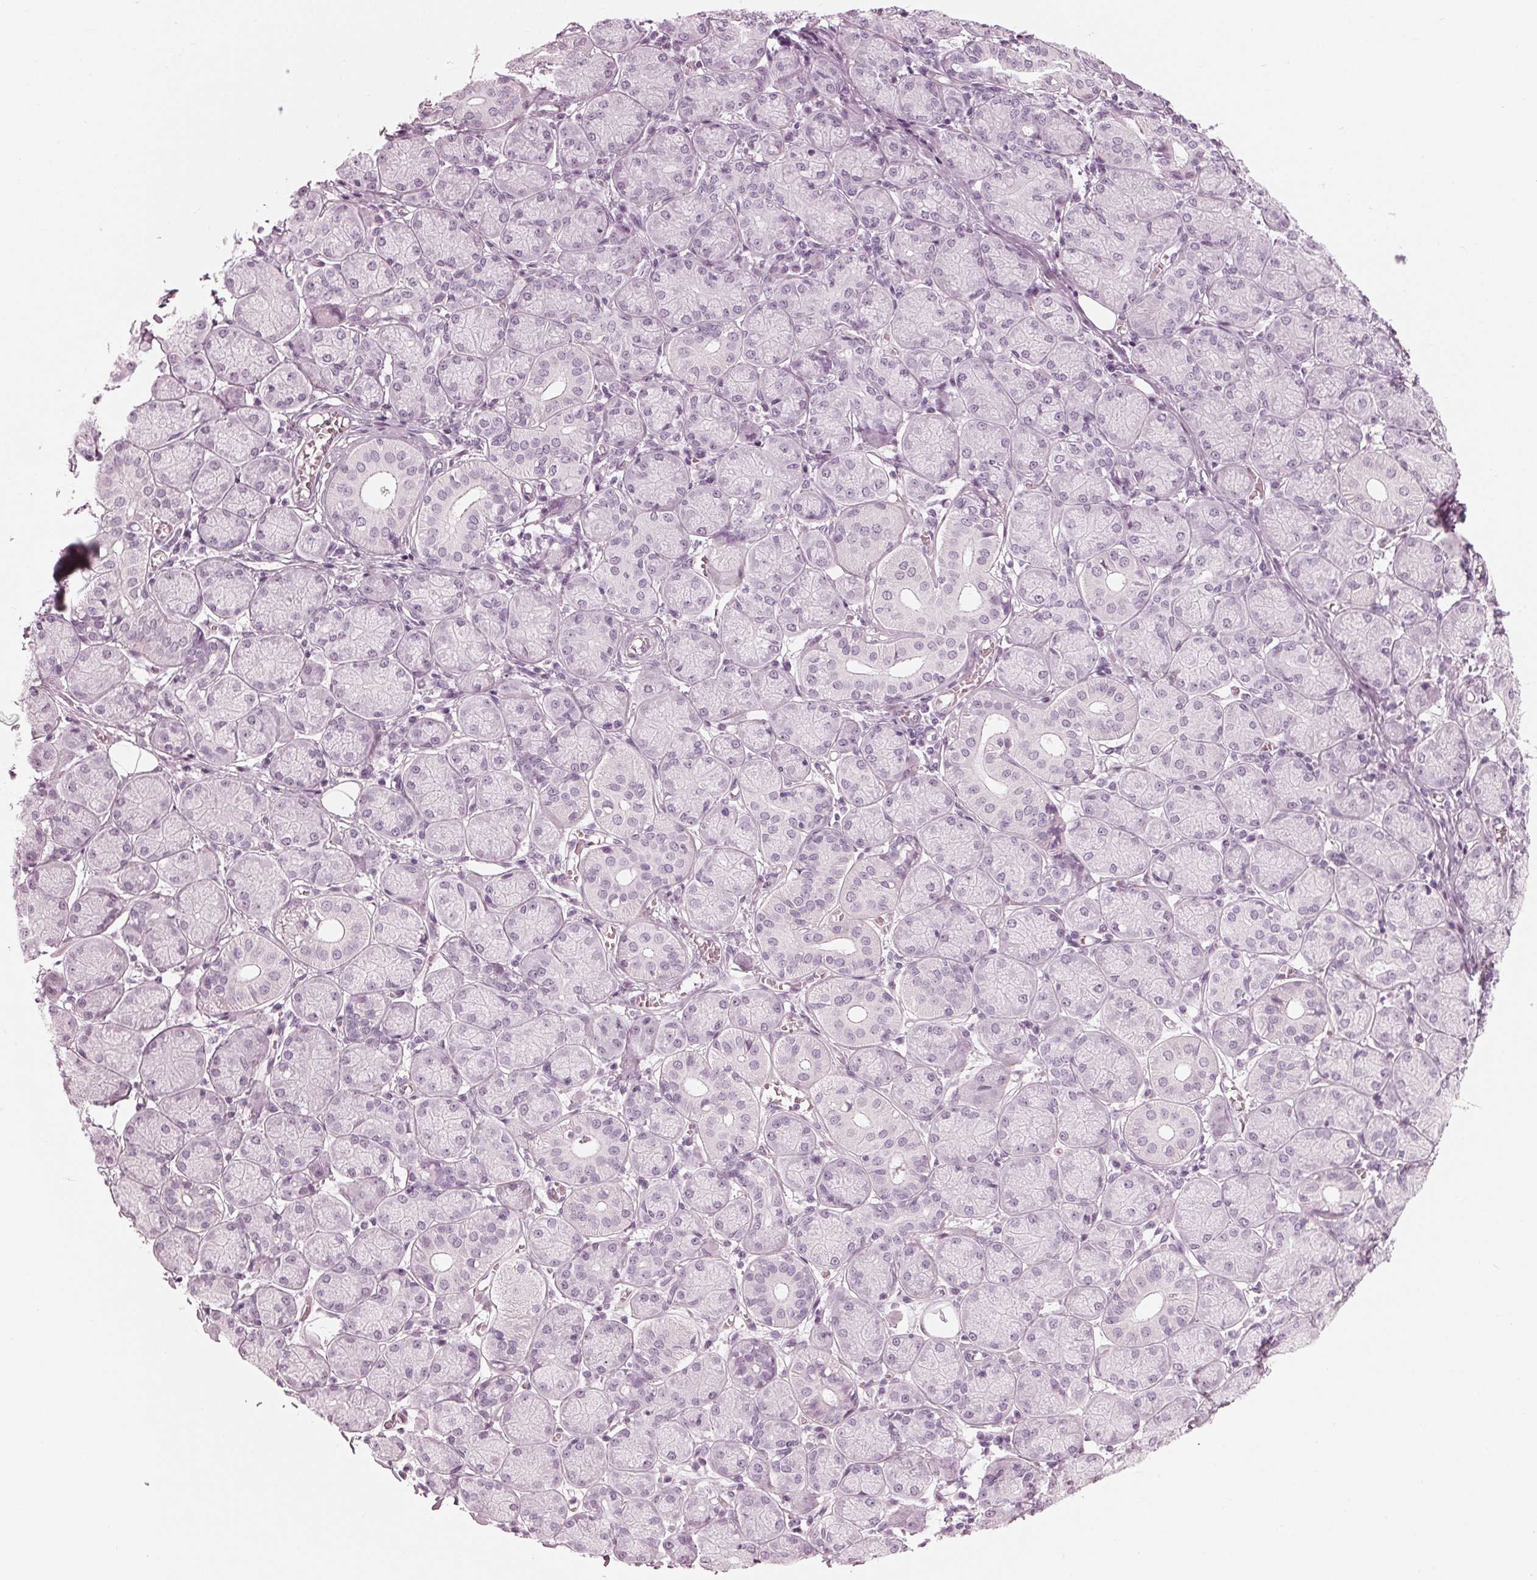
{"staining": {"intensity": "negative", "quantity": "none", "location": "none"}, "tissue": "salivary gland", "cell_type": "Glandular cells", "image_type": "normal", "snomed": [{"axis": "morphology", "description": "Normal tissue, NOS"}, {"axis": "topography", "description": "Salivary gland"}, {"axis": "topography", "description": "Peripheral nerve tissue"}], "caption": "Immunohistochemistry photomicrograph of unremarkable salivary gland: salivary gland stained with DAB displays no significant protein staining in glandular cells. (DAB (3,3'-diaminobenzidine) immunohistochemistry (IHC) visualized using brightfield microscopy, high magnification).", "gene": "KRT28", "patient": {"sex": "female", "age": 24}}